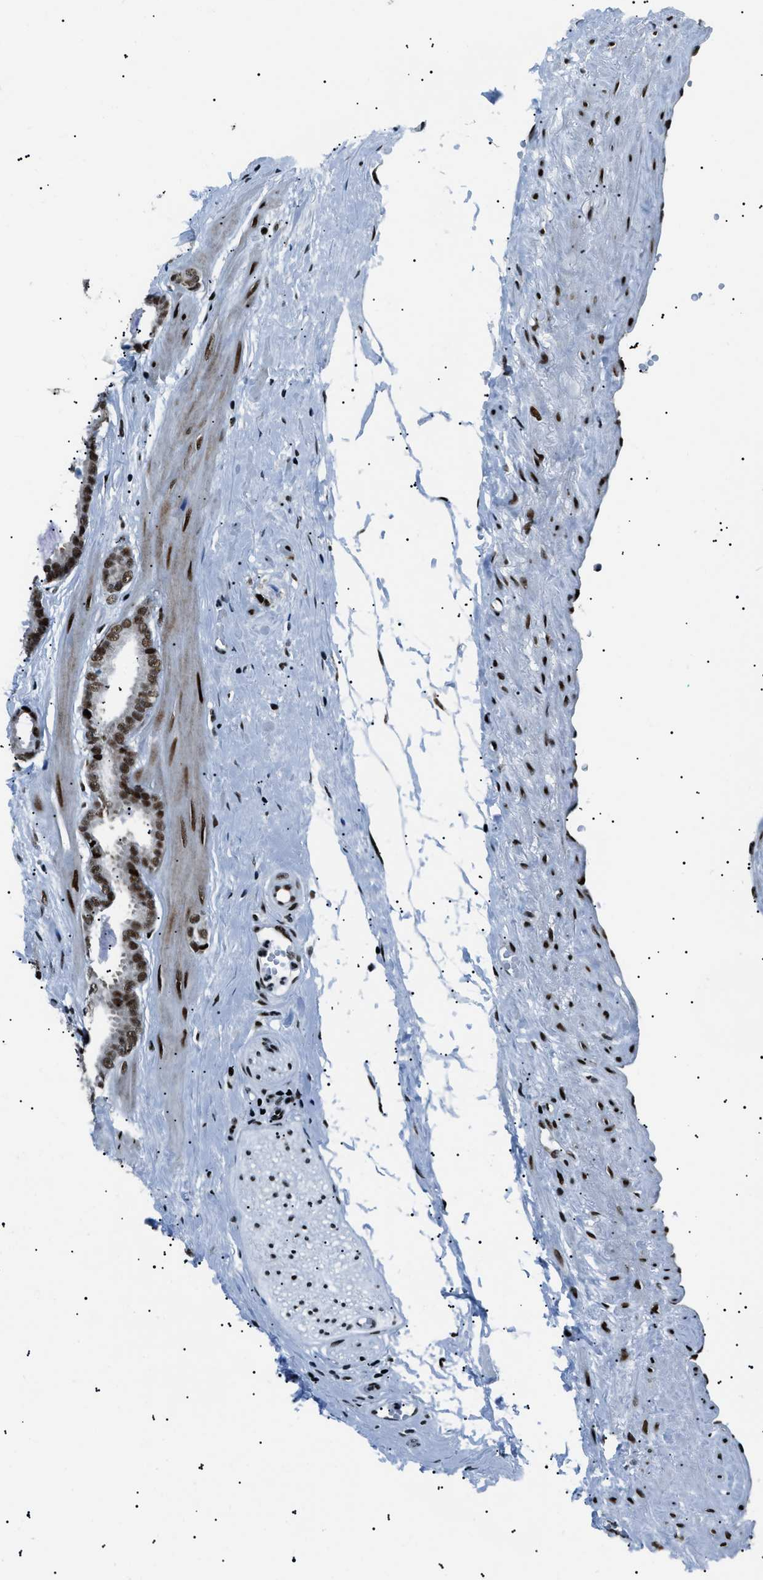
{"staining": {"intensity": "strong", "quantity": ">75%", "location": "nuclear"}, "tissue": "prostate cancer", "cell_type": "Tumor cells", "image_type": "cancer", "snomed": [{"axis": "morphology", "description": "Adenocarcinoma, Low grade"}, {"axis": "topography", "description": "Prostate"}], "caption": "Low-grade adenocarcinoma (prostate) tissue reveals strong nuclear positivity in approximately >75% of tumor cells, visualized by immunohistochemistry.", "gene": "HNRNPK", "patient": {"sex": "male", "age": 53}}